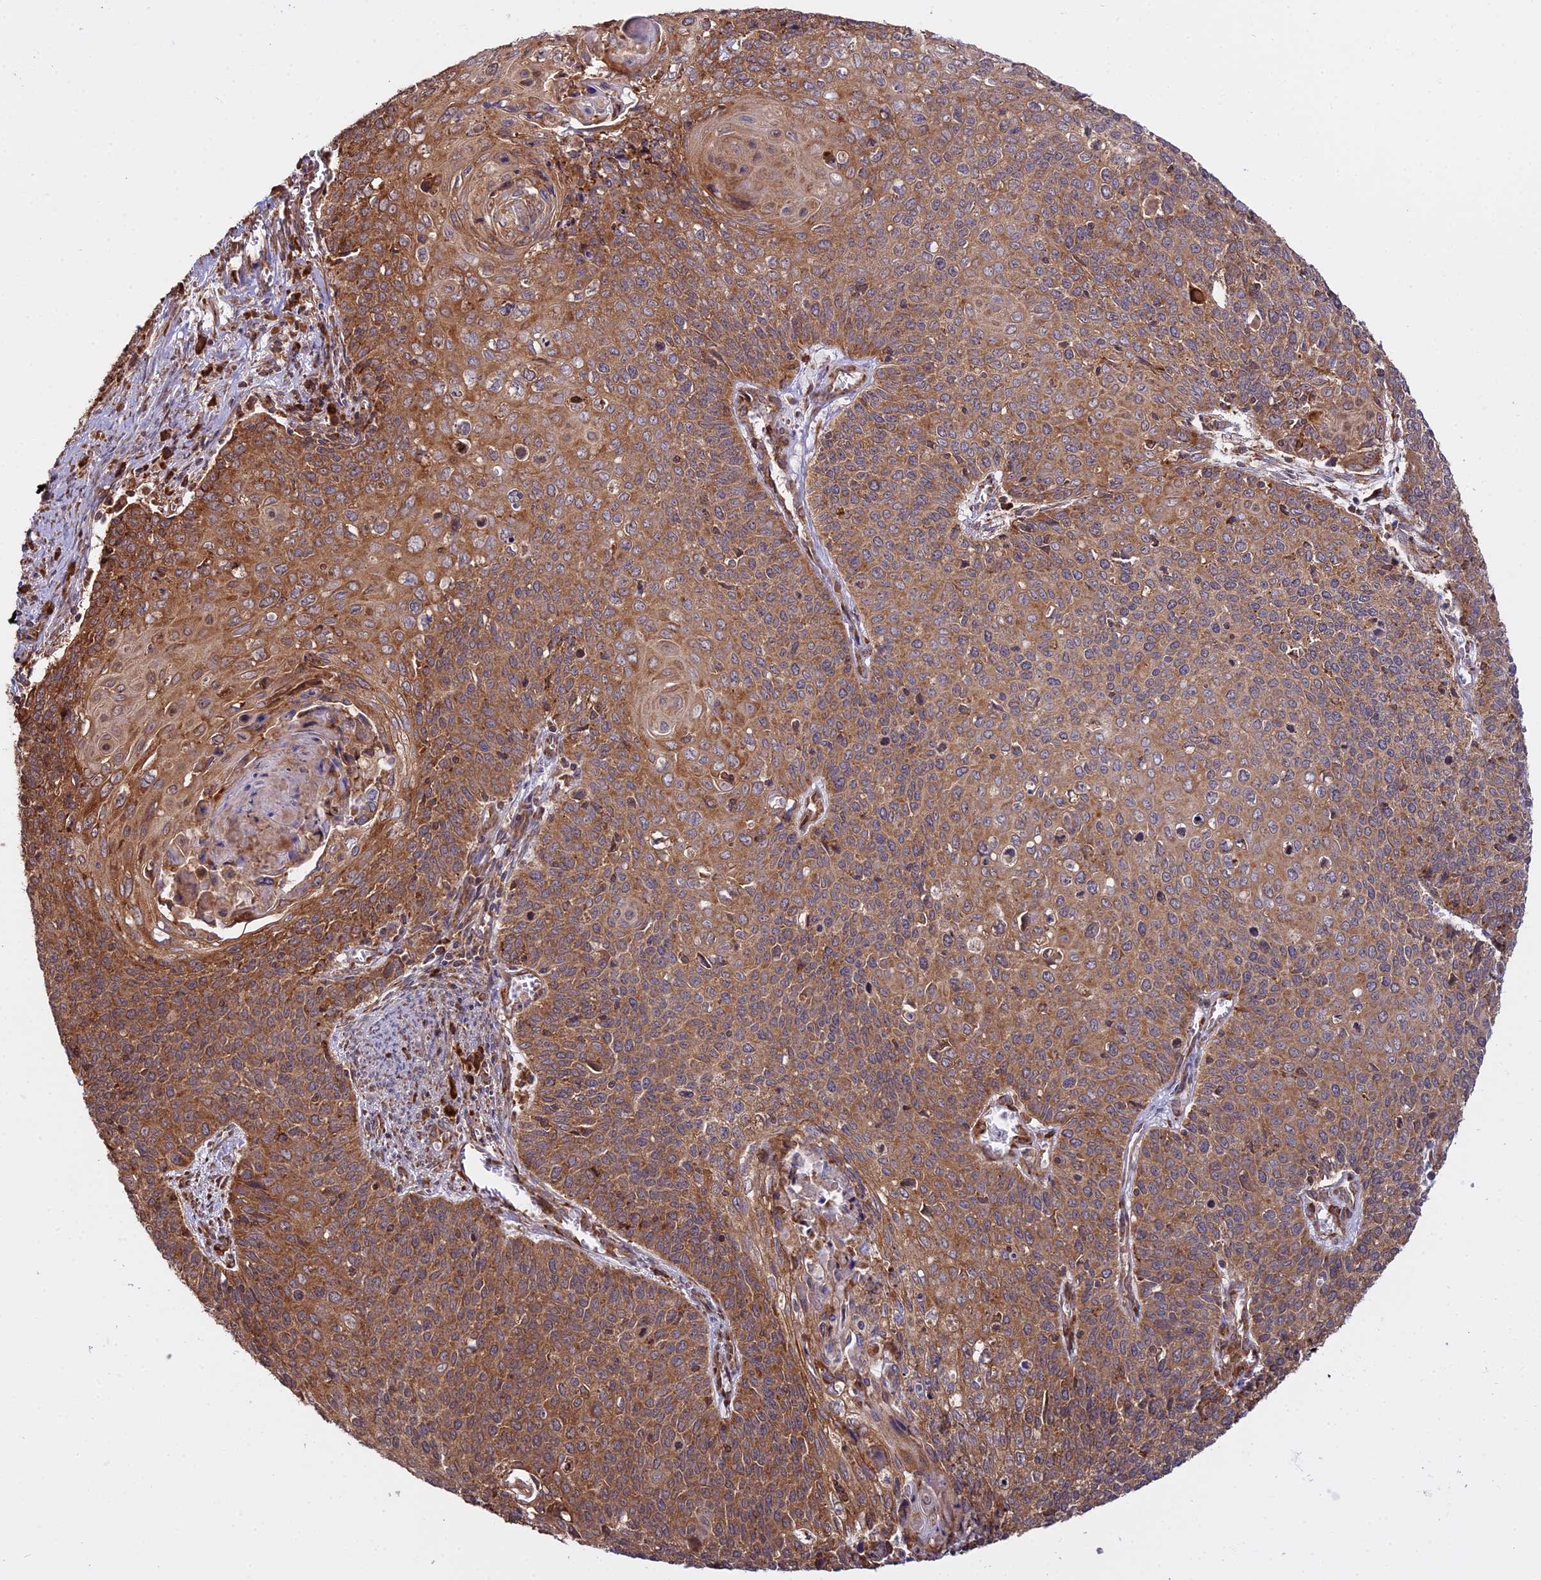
{"staining": {"intensity": "moderate", "quantity": ">75%", "location": "cytoplasmic/membranous"}, "tissue": "cervical cancer", "cell_type": "Tumor cells", "image_type": "cancer", "snomed": [{"axis": "morphology", "description": "Squamous cell carcinoma, NOS"}, {"axis": "topography", "description": "Cervix"}], "caption": "Cervical cancer stained for a protein displays moderate cytoplasmic/membranous positivity in tumor cells. (DAB IHC with brightfield microscopy, high magnification).", "gene": "RPL26", "patient": {"sex": "female", "age": 39}}